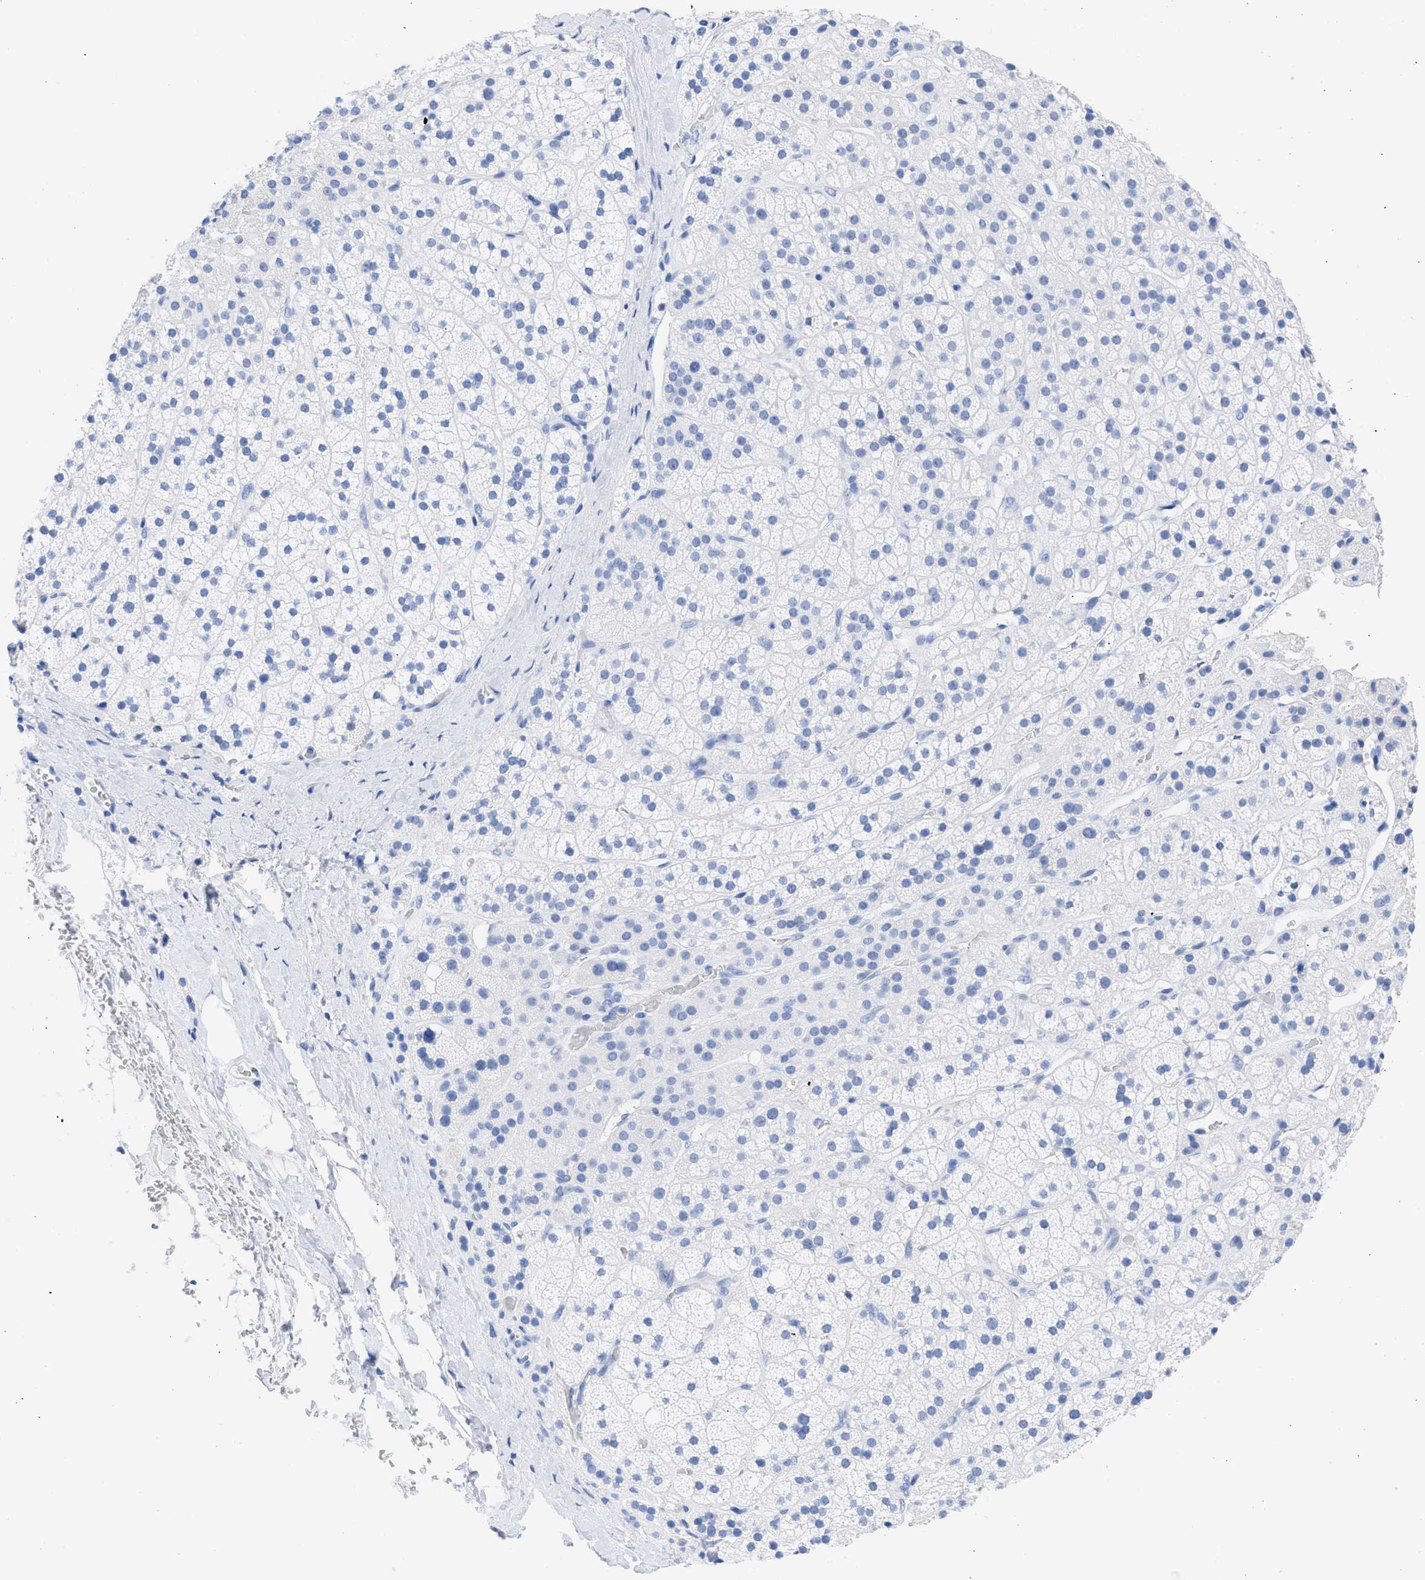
{"staining": {"intensity": "negative", "quantity": "none", "location": "none"}, "tissue": "adrenal gland", "cell_type": "Glandular cells", "image_type": "normal", "snomed": [{"axis": "morphology", "description": "Normal tissue, NOS"}, {"axis": "topography", "description": "Adrenal gland"}], "caption": "Immunohistochemistry micrograph of normal adrenal gland: adrenal gland stained with DAB reveals no significant protein positivity in glandular cells.", "gene": "RSPH1", "patient": {"sex": "male", "age": 56}}